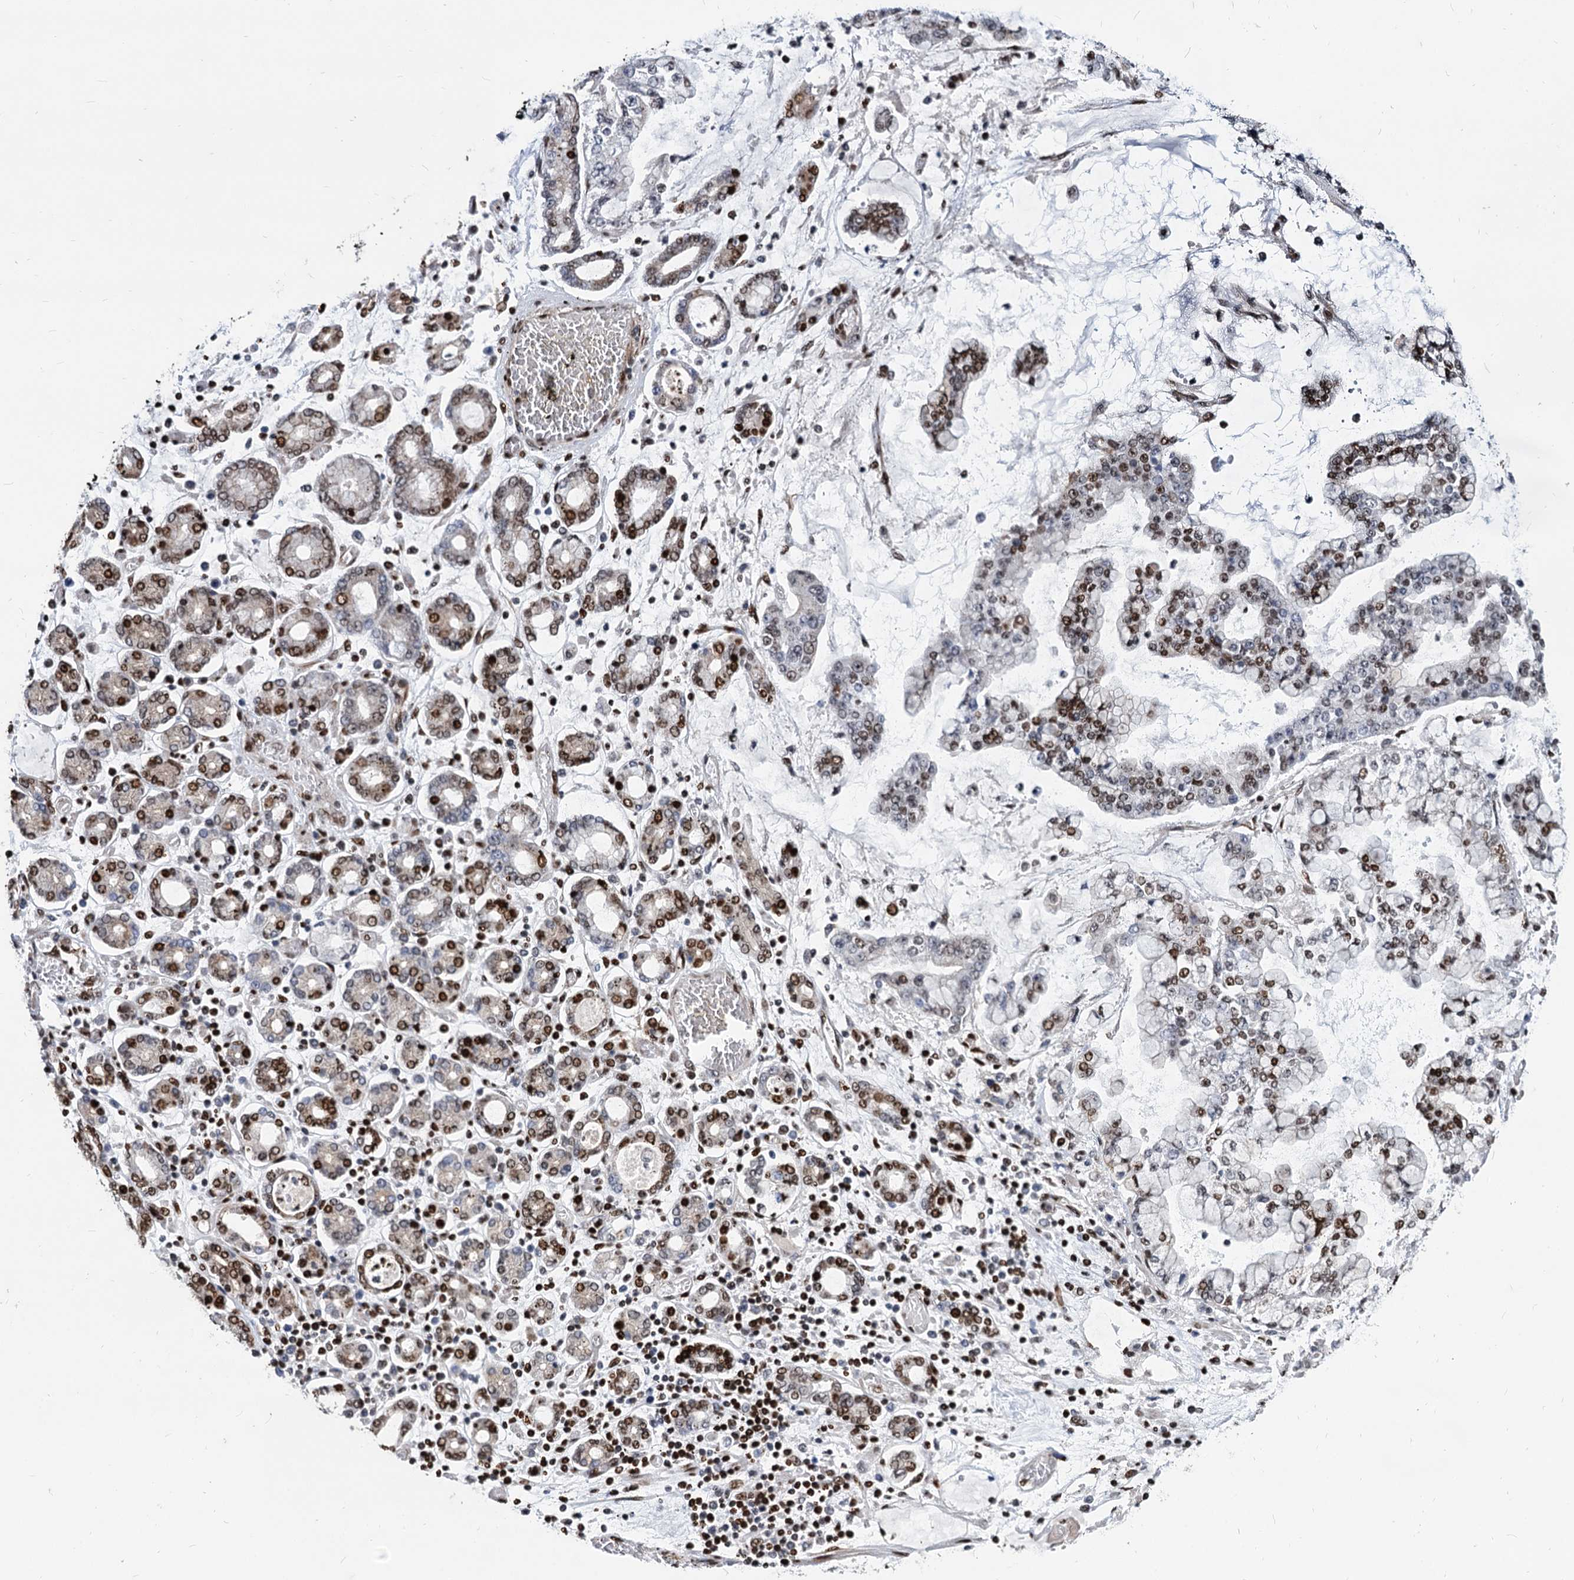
{"staining": {"intensity": "strong", "quantity": "25%-75%", "location": "nuclear"}, "tissue": "stomach cancer", "cell_type": "Tumor cells", "image_type": "cancer", "snomed": [{"axis": "morphology", "description": "Normal tissue, NOS"}, {"axis": "morphology", "description": "Adenocarcinoma, NOS"}, {"axis": "topography", "description": "Stomach, upper"}, {"axis": "topography", "description": "Stomach"}], "caption": "A brown stain labels strong nuclear staining of a protein in human adenocarcinoma (stomach) tumor cells.", "gene": "MECP2", "patient": {"sex": "male", "age": 76}}